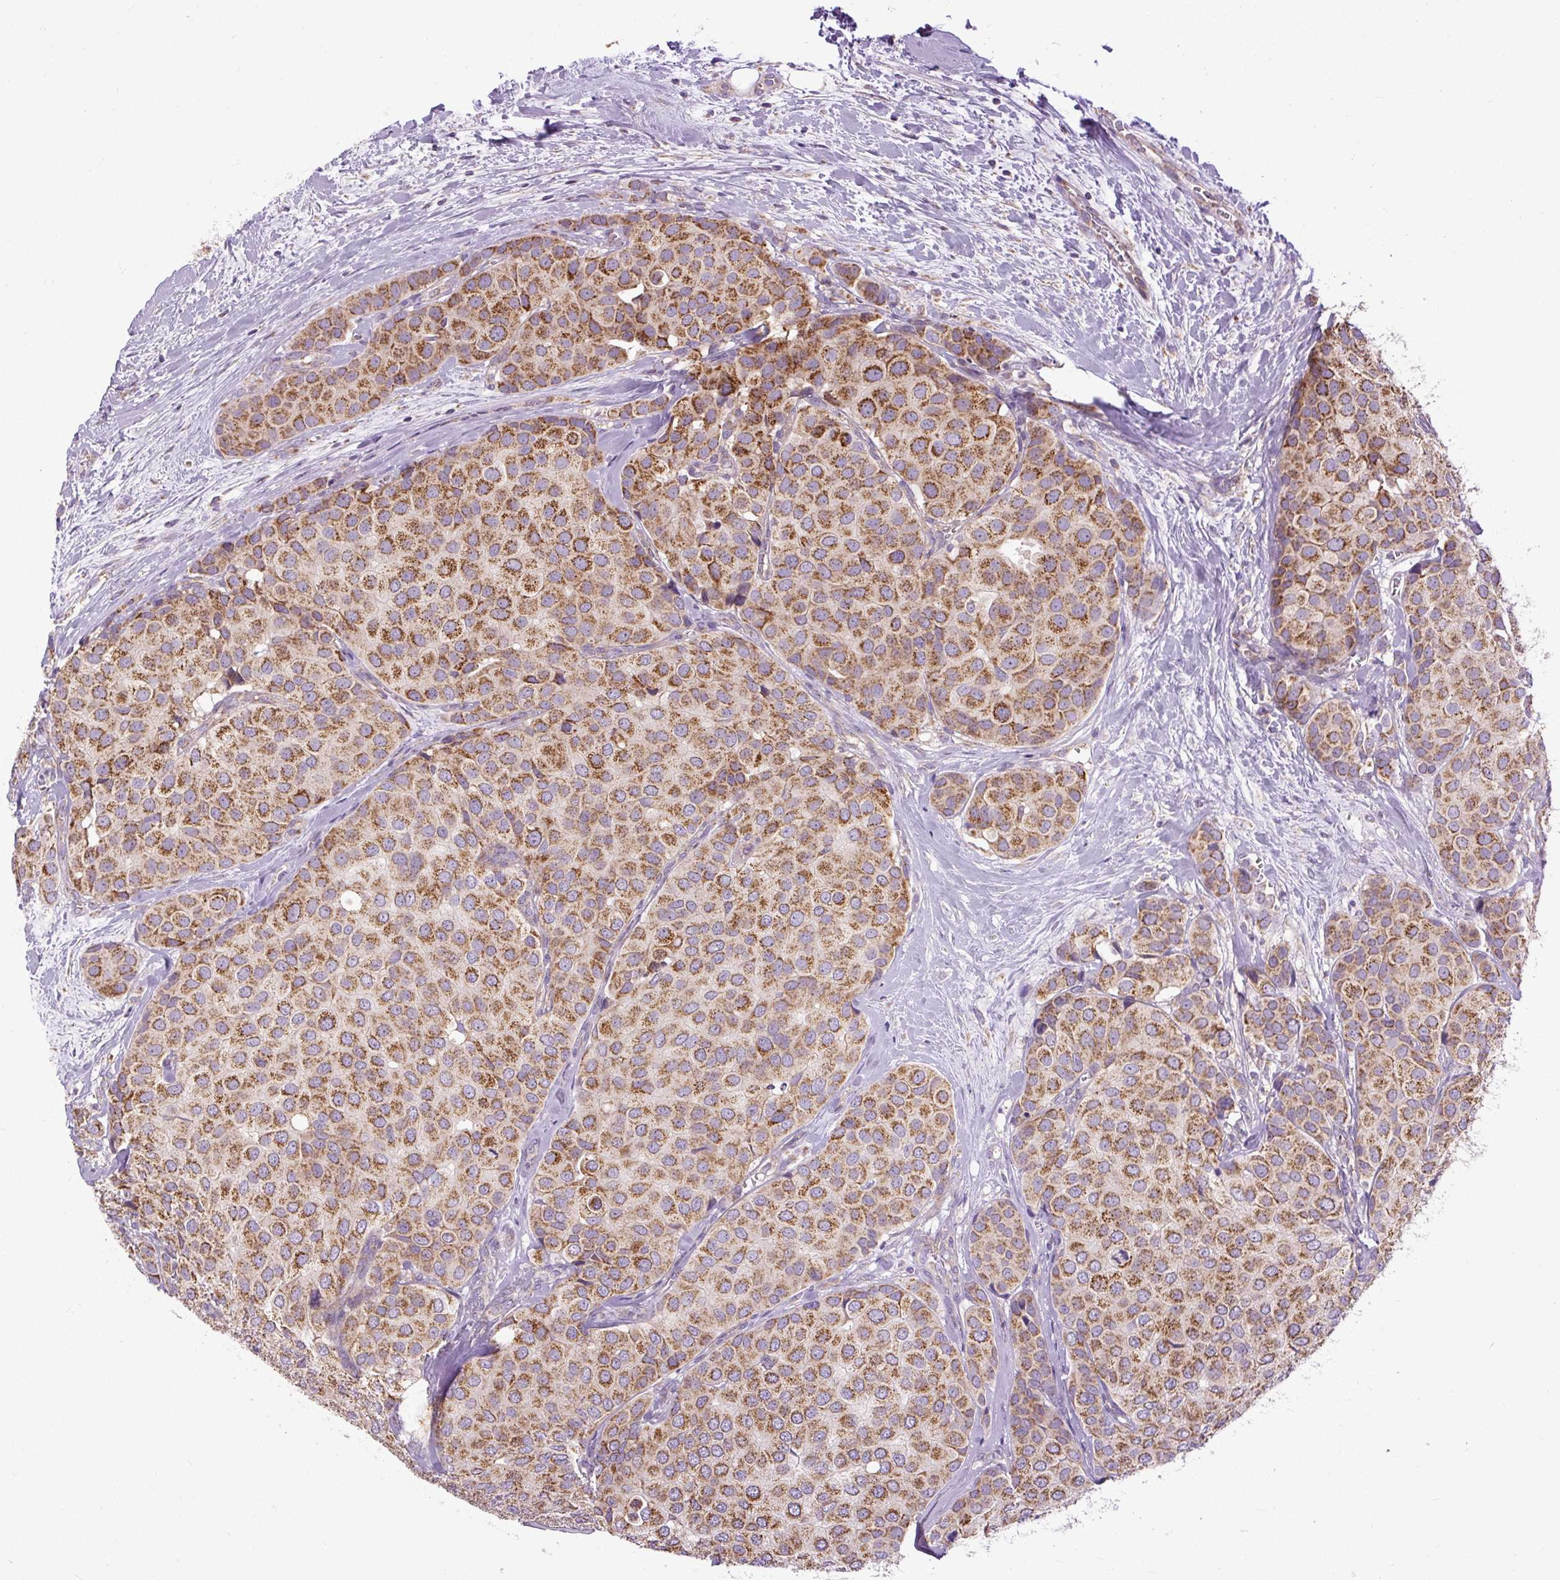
{"staining": {"intensity": "moderate", "quantity": ">75%", "location": "cytoplasmic/membranous"}, "tissue": "breast cancer", "cell_type": "Tumor cells", "image_type": "cancer", "snomed": [{"axis": "morphology", "description": "Duct carcinoma"}, {"axis": "topography", "description": "Breast"}], "caption": "Breast invasive ductal carcinoma stained with a brown dye exhibits moderate cytoplasmic/membranous positive positivity in approximately >75% of tumor cells.", "gene": "TM2D3", "patient": {"sex": "female", "age": 70}}